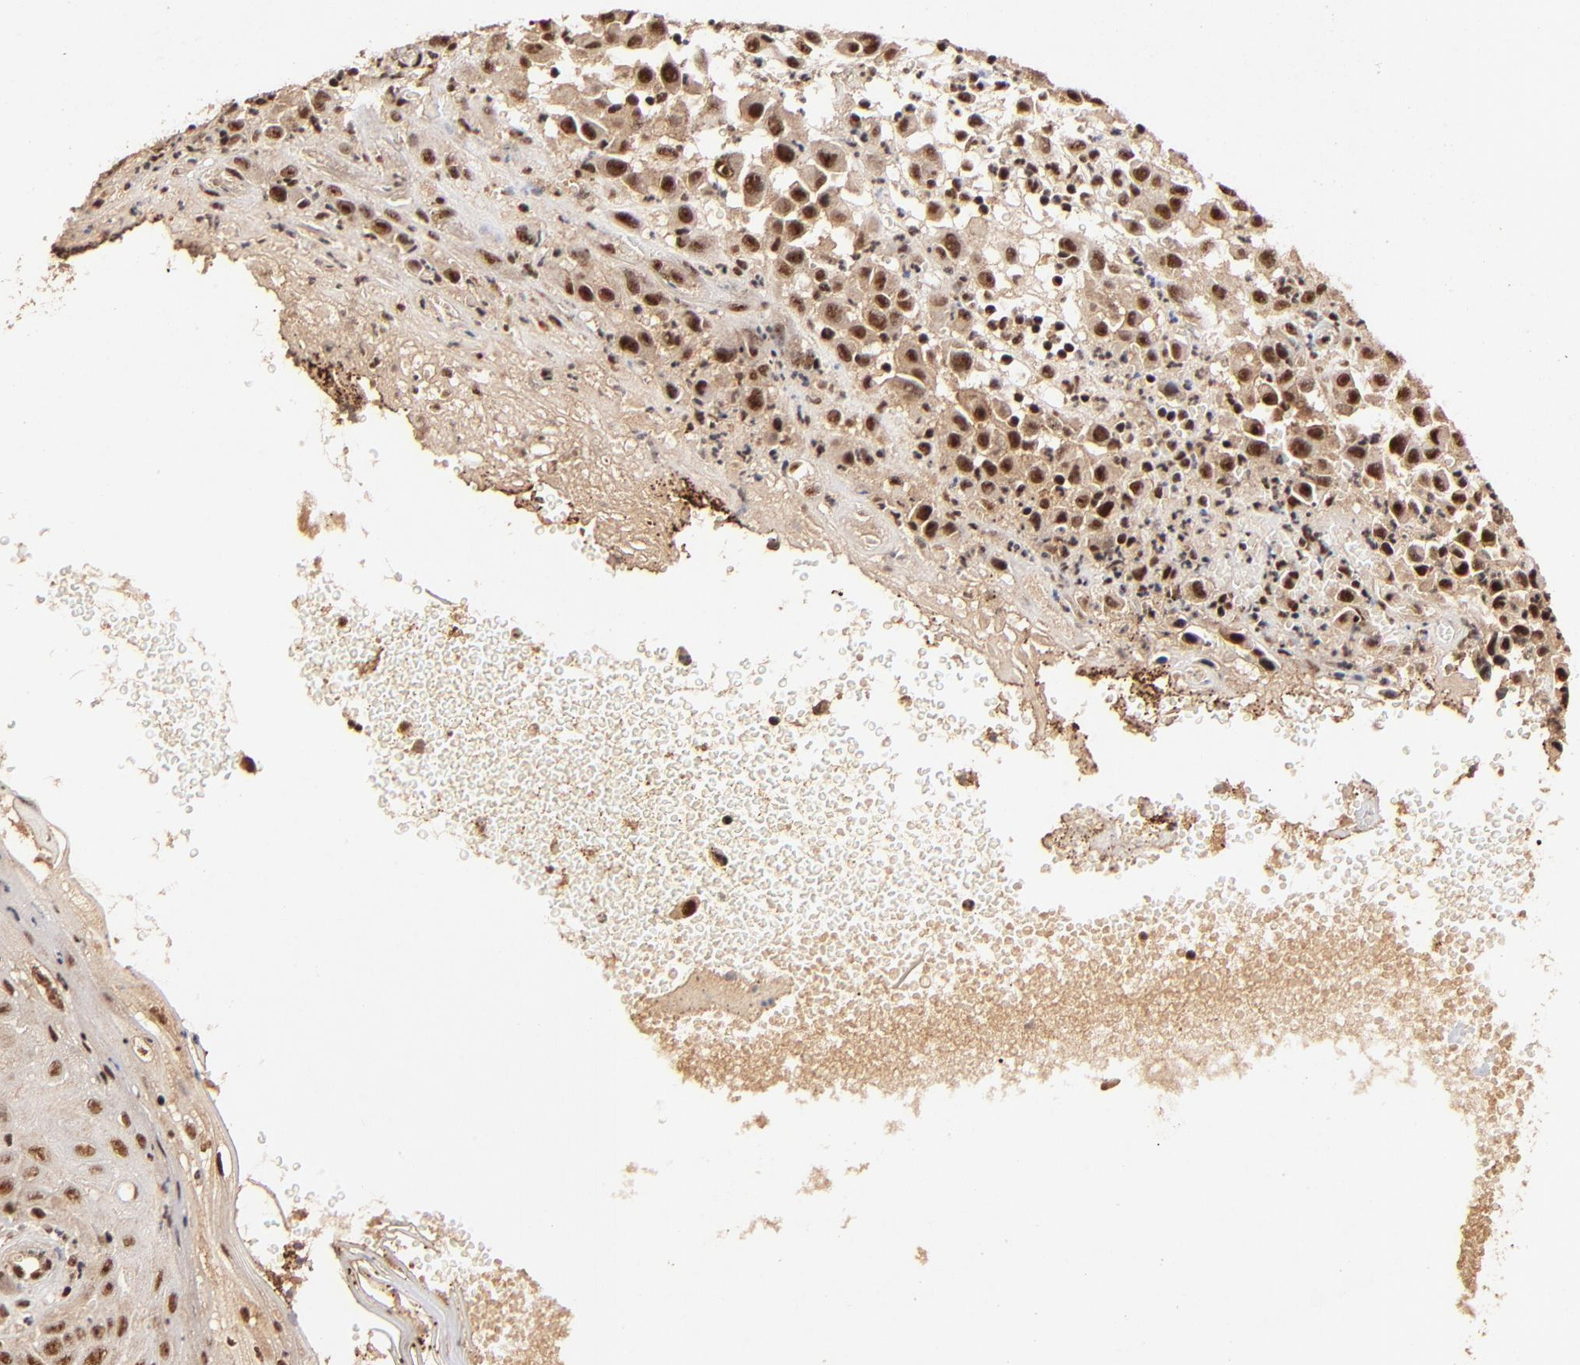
{"staining": {"intensity": "strong", "quantity": ">75%", "location": "cytoplasmic/membranous,nuclear"}, "tissue": "melanoma", "cell_type": "Tumor cells", "image_type": "cancer", "snomed": [{"axis": "morphology", "description": "Malignant melanoma, NOS"}, {"axis": "topography", "description": "Skin"}], "caption": "Malignant melanoma stained with a protein marker demonstrates strong staining in tumor cells.", "gene": "MED12", "patient": {"sex": "female", "age": 21}}